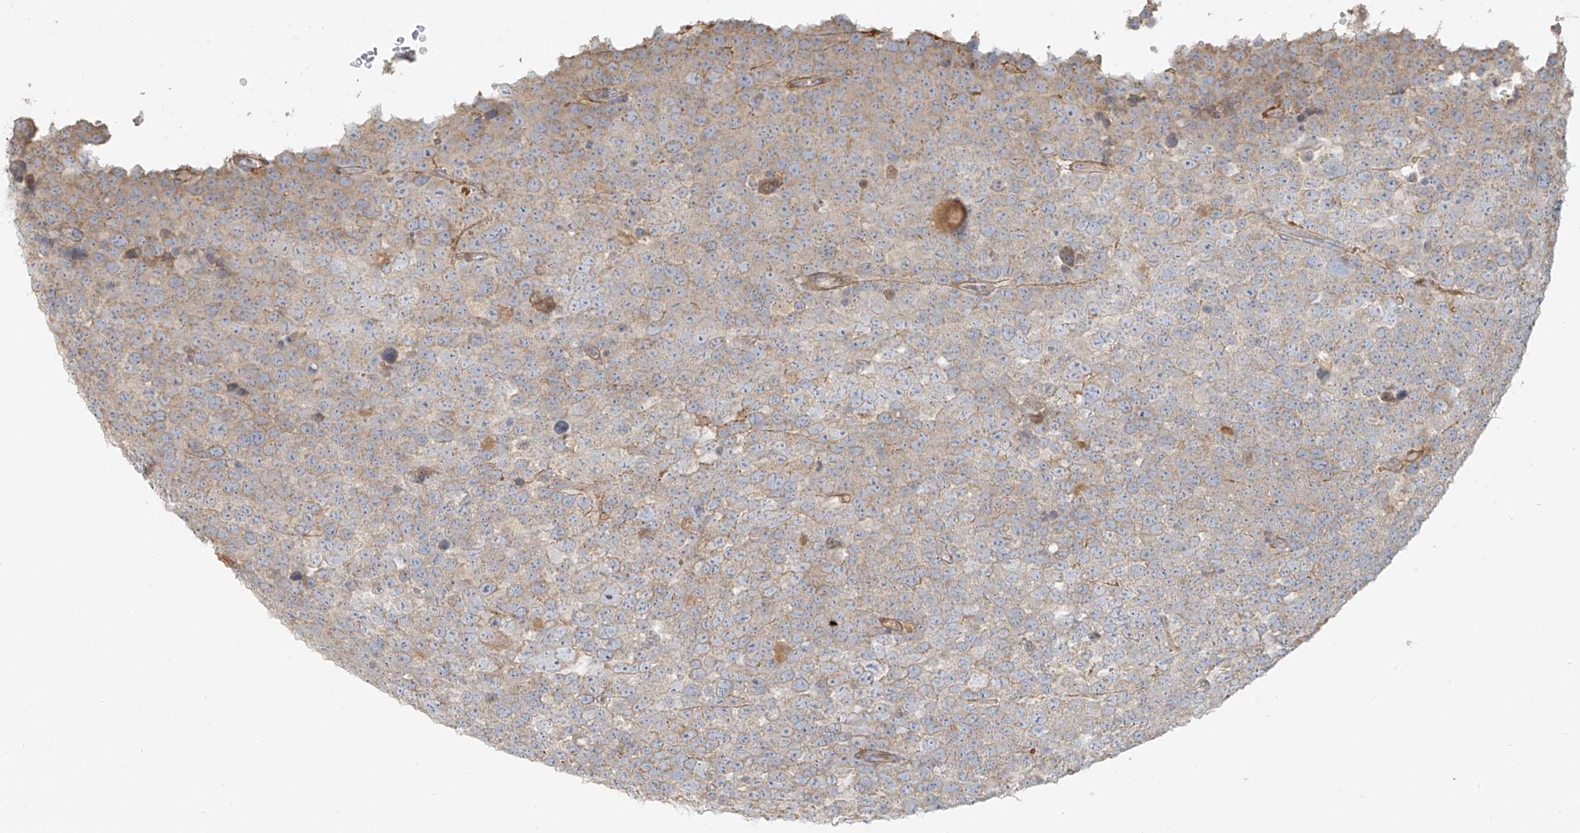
{"staining": {"intensity": "weak", "quantity": ">75%", "location": "cytoplasmic/membranous"}, "tissue": "testis cancer", "cell_type": "Tumor cells", "image_type": "cancer", "snomed": [{"axis": "morphology", "description": "Seminoma, NOS"}, {"axis": "topography", "description": "Testis"}], "caption": "Testis seminoma stained for a protein (brown) reveals weak cytoplasmic/membranous positive positivity in approximately >75% of tumor cells.", "gene": "MIPEP", "patient": {"sex": "male", "age": 71}}